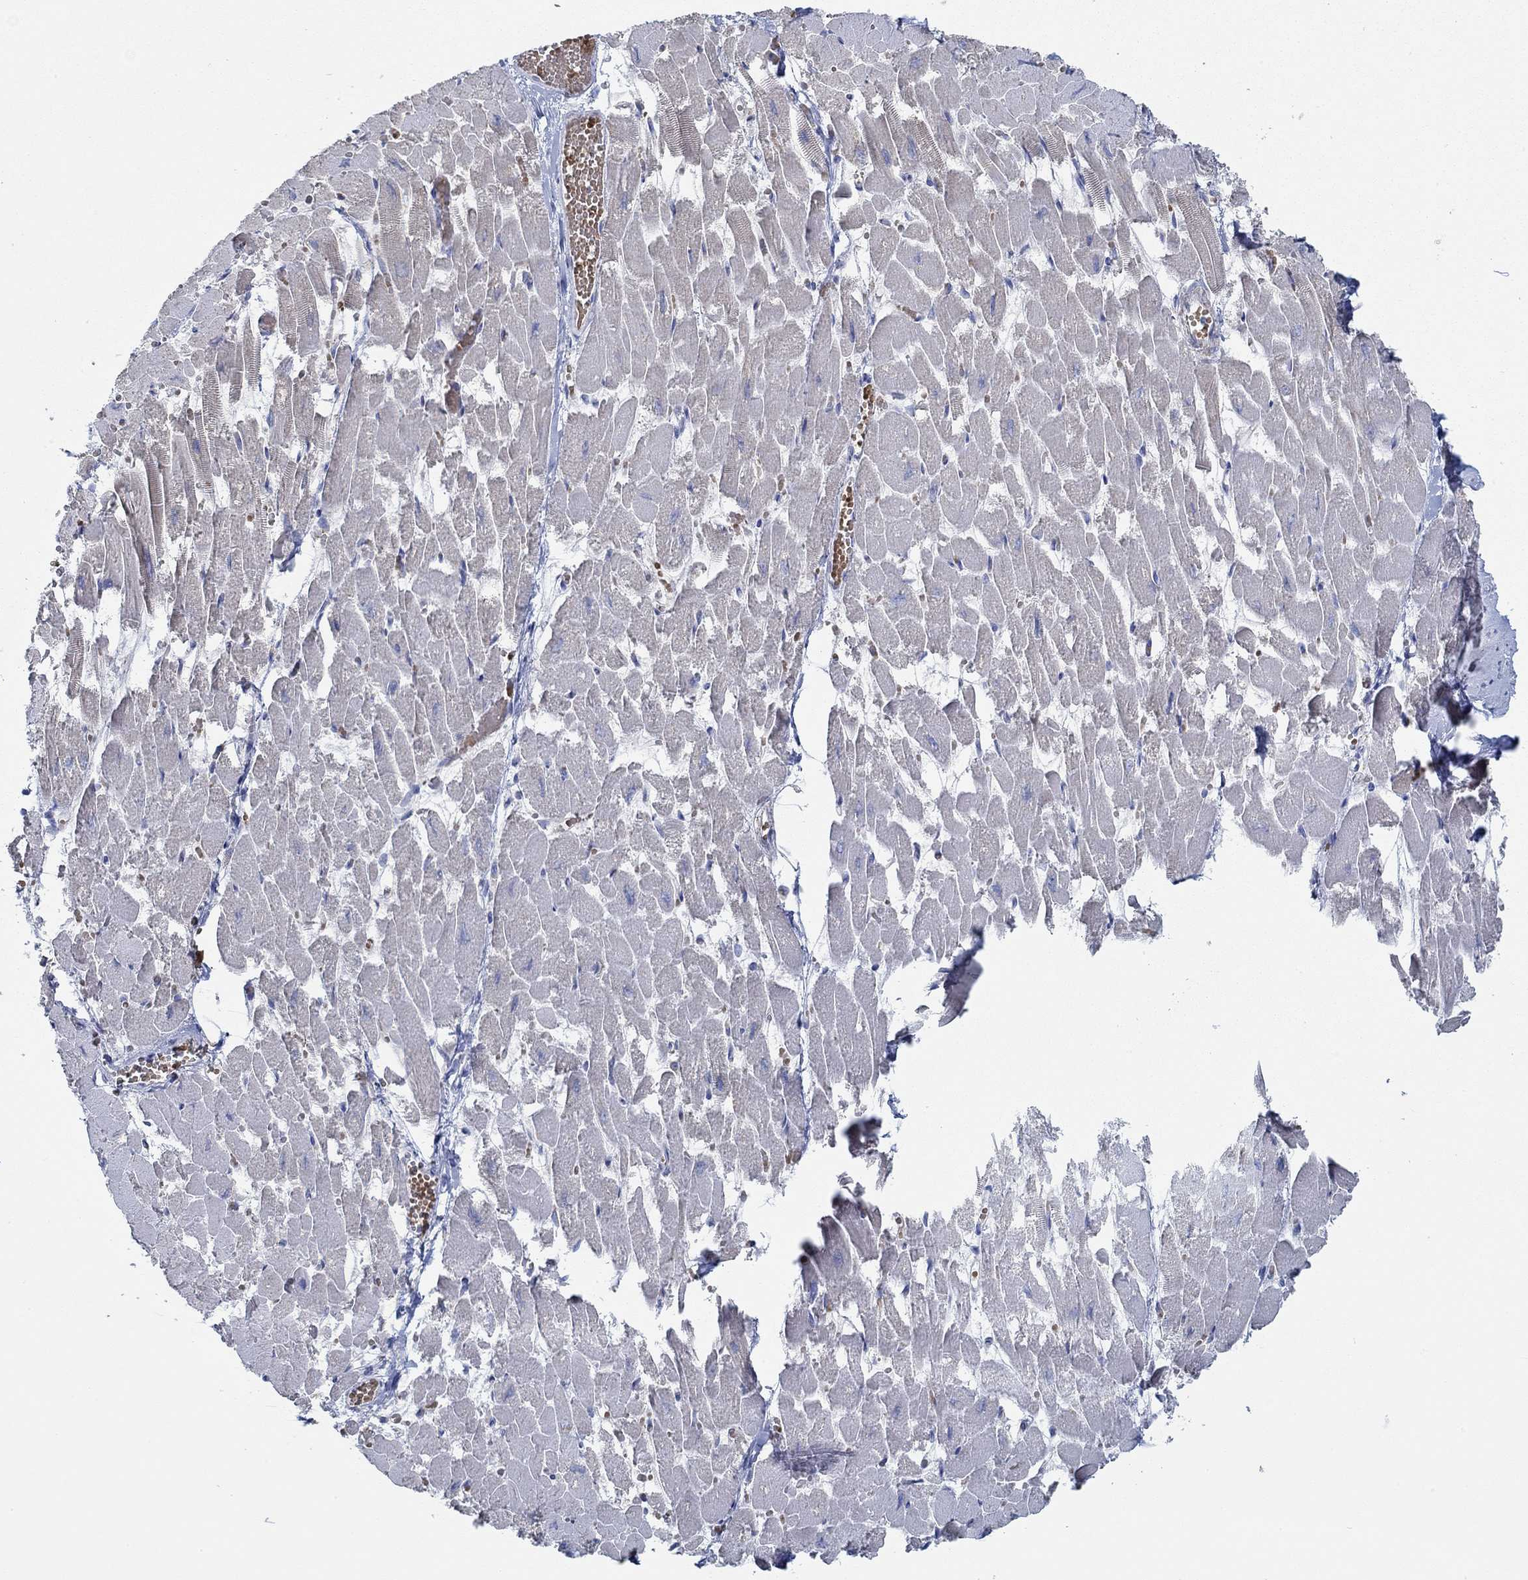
{"staining": {"intensity": "negative", "quantity": "none", "location": "none"}, "tissue": "heart muscle", "cell_type": "Cardiomyocytes", "image_type": "normal", "snomed": [{"axis": "morphology", "description": "Normal tissue, NOS"}, {"axis": "topography", "description": "Heart"}], "caption": "Heart muscle stained for a protein using immunohistochemistry (IHC) exhibits no expression cardiomyocytes.", "gene": "GLOD5", "patient": {"sex": "female", "age": 52}}